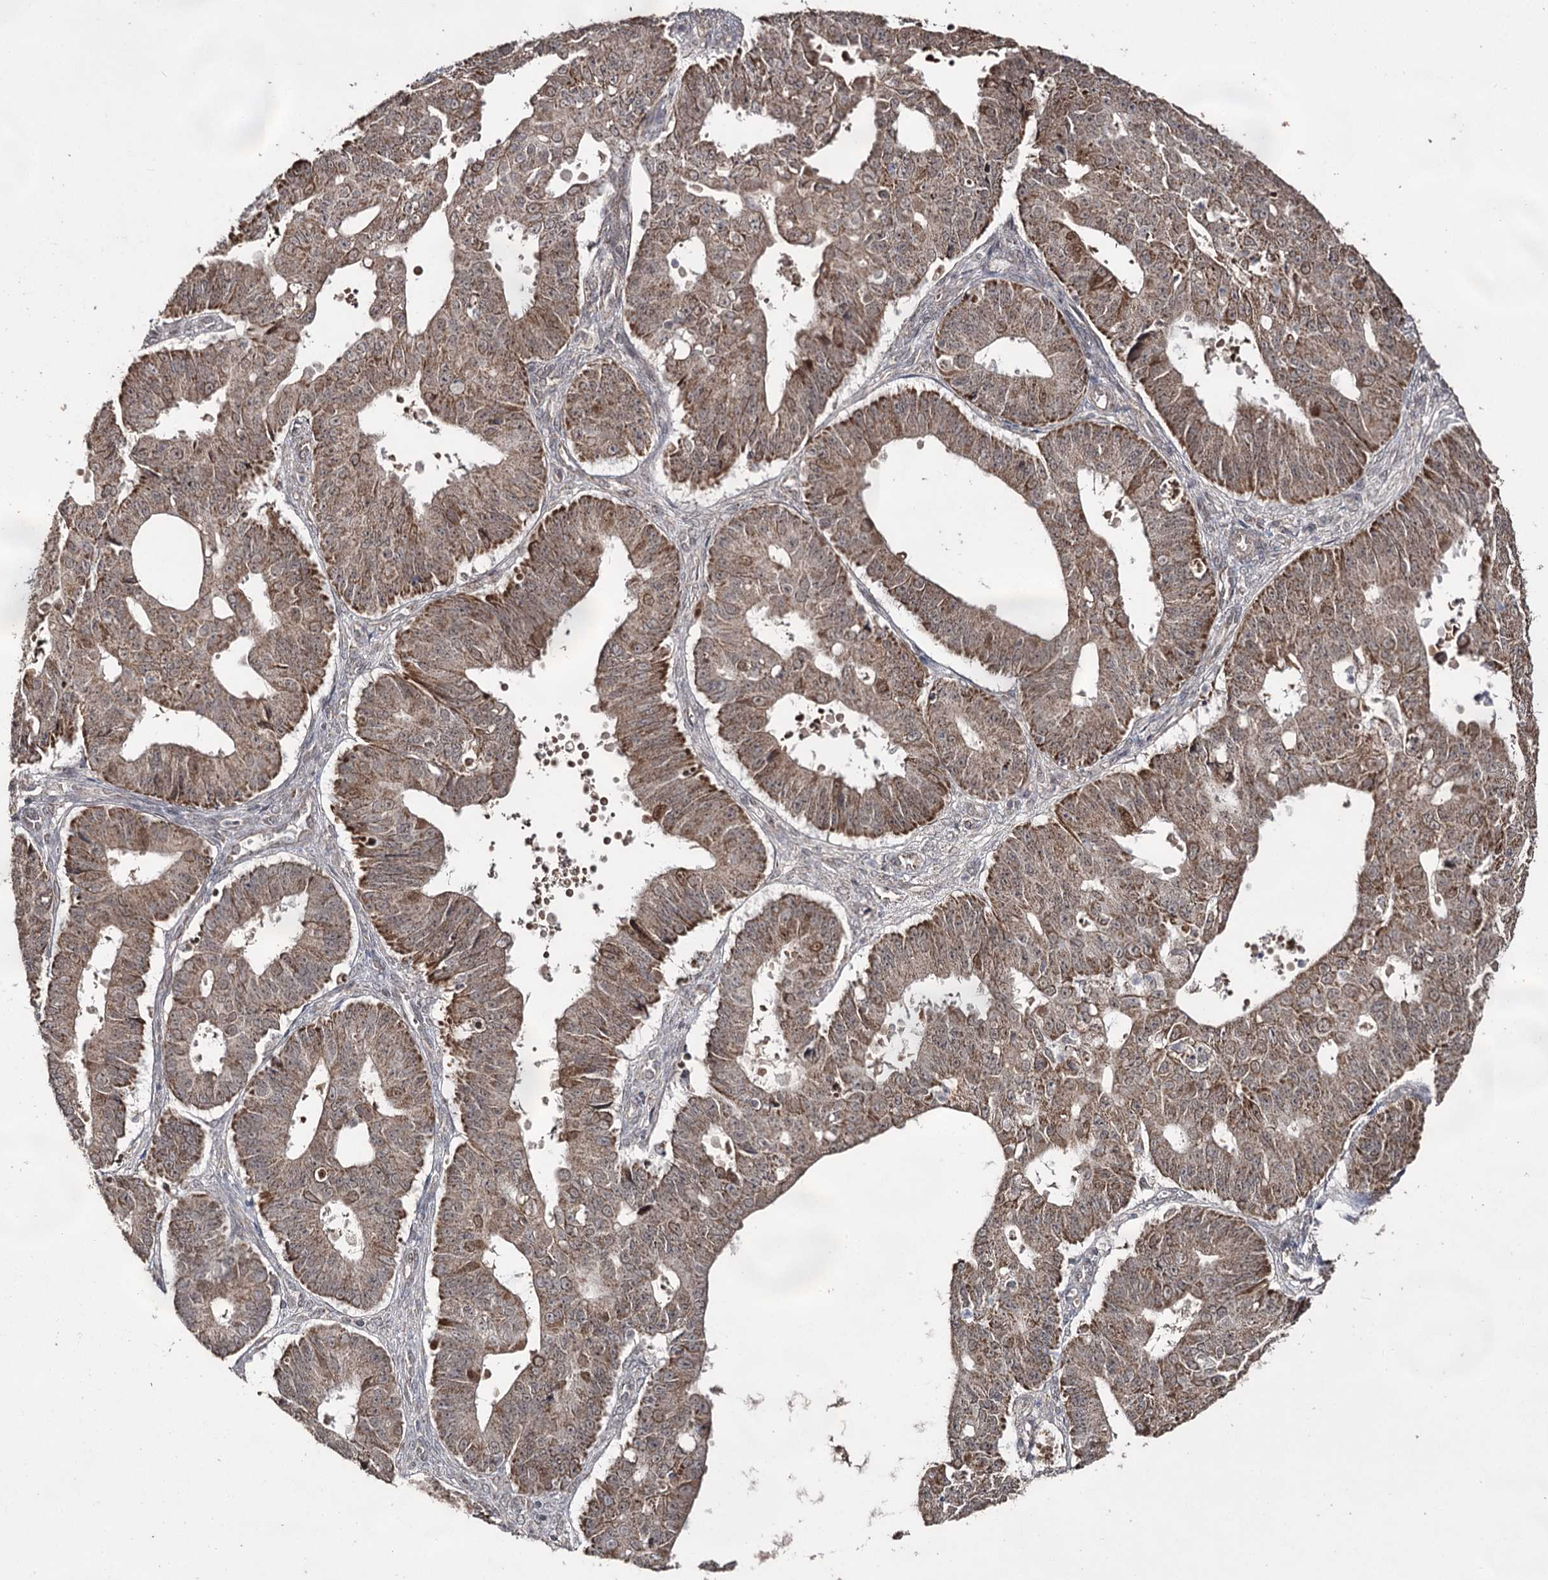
{"staining": {"intensity": "moderate", "quantity": ">75%", "location": "cytoplasmic/membranous"}, "tissue": "ovarian cancer", "cell_type": "Tumor cells", "image_type": "cancer", "snomed": [{"axis": "morphology", "description": "Carcinoma, endometroid"}, {"axis": "topography", "description": "Appendix"}, {"axis": "topography", "description": "Ovary"}], "caption": "Protein staining displays moderate cytoplasmic/membranous positivity in approximately >75% of tumor cells in endometroid carcinoma (ovarian). Using DAB (3,3'-diaminobenzidine) (brown) and hematoxylin (blue) stains, captured at high magnification using brightfield microscopy.", "gene": "ACTR6", "patient": {"sex": "female", "age": 42}}